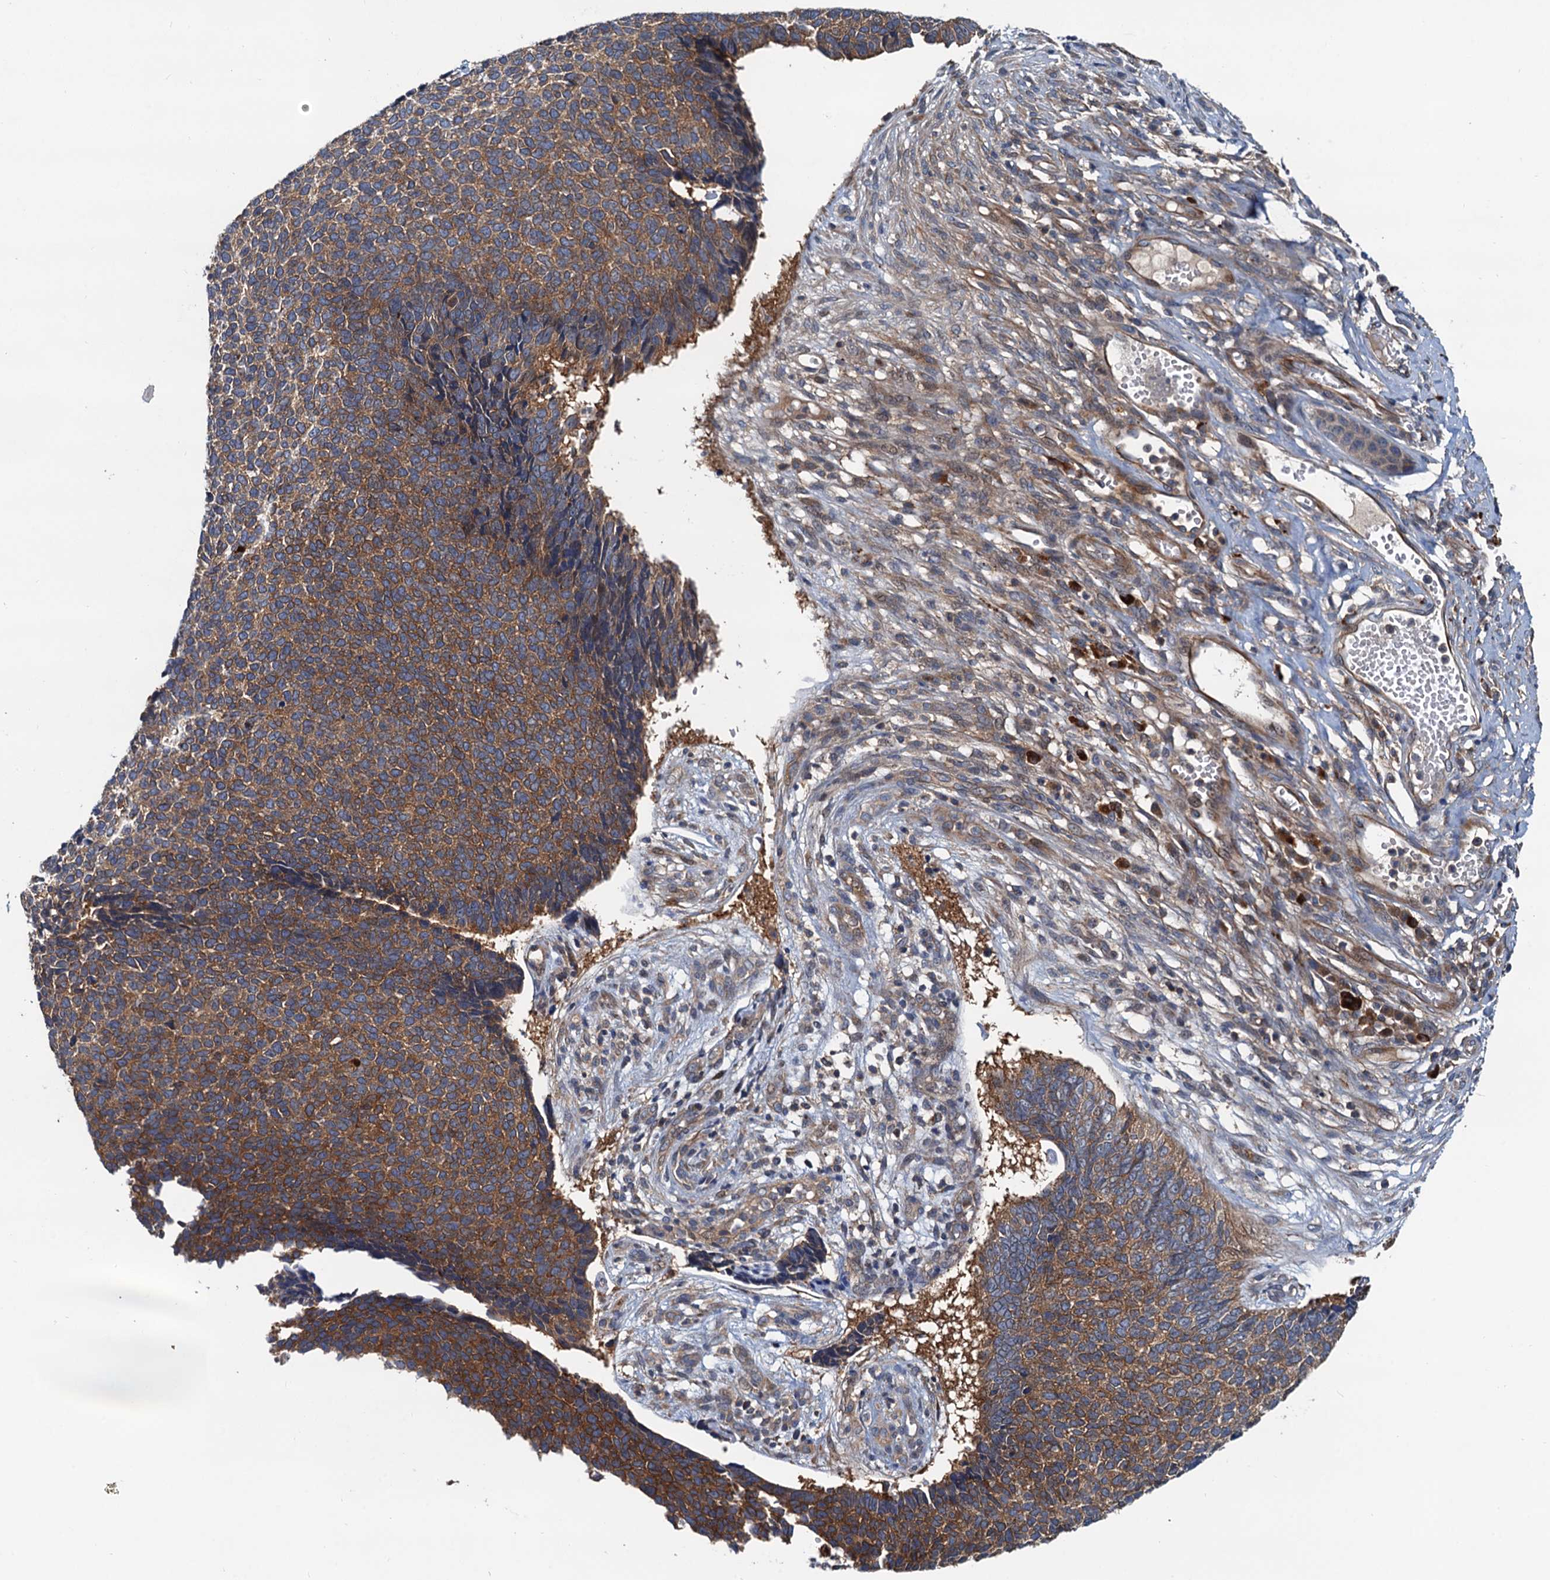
{"staining": {"intensity": "moderate", "quantity": ">75%", "location": "cytoplasmic/membranous"}, "tissue": "skin cancer", "cell_type": "Tumor cells", "image_type": "cancer", "snomed": [{"axis": "morphology", "description": "Basal cell carcinoma"}, {"axis": "topography", "description": "Skin"}], "caption": "A high-resolution photomicrograph shows immunohistochemistry staining of skin basal cell carcinoma, which demonstrates moderate cytoplasmic/membranous expression in approximately >75% of tumor cells.", "gene": "EFL1", "patient": {"sex": "female", "age": 84}}